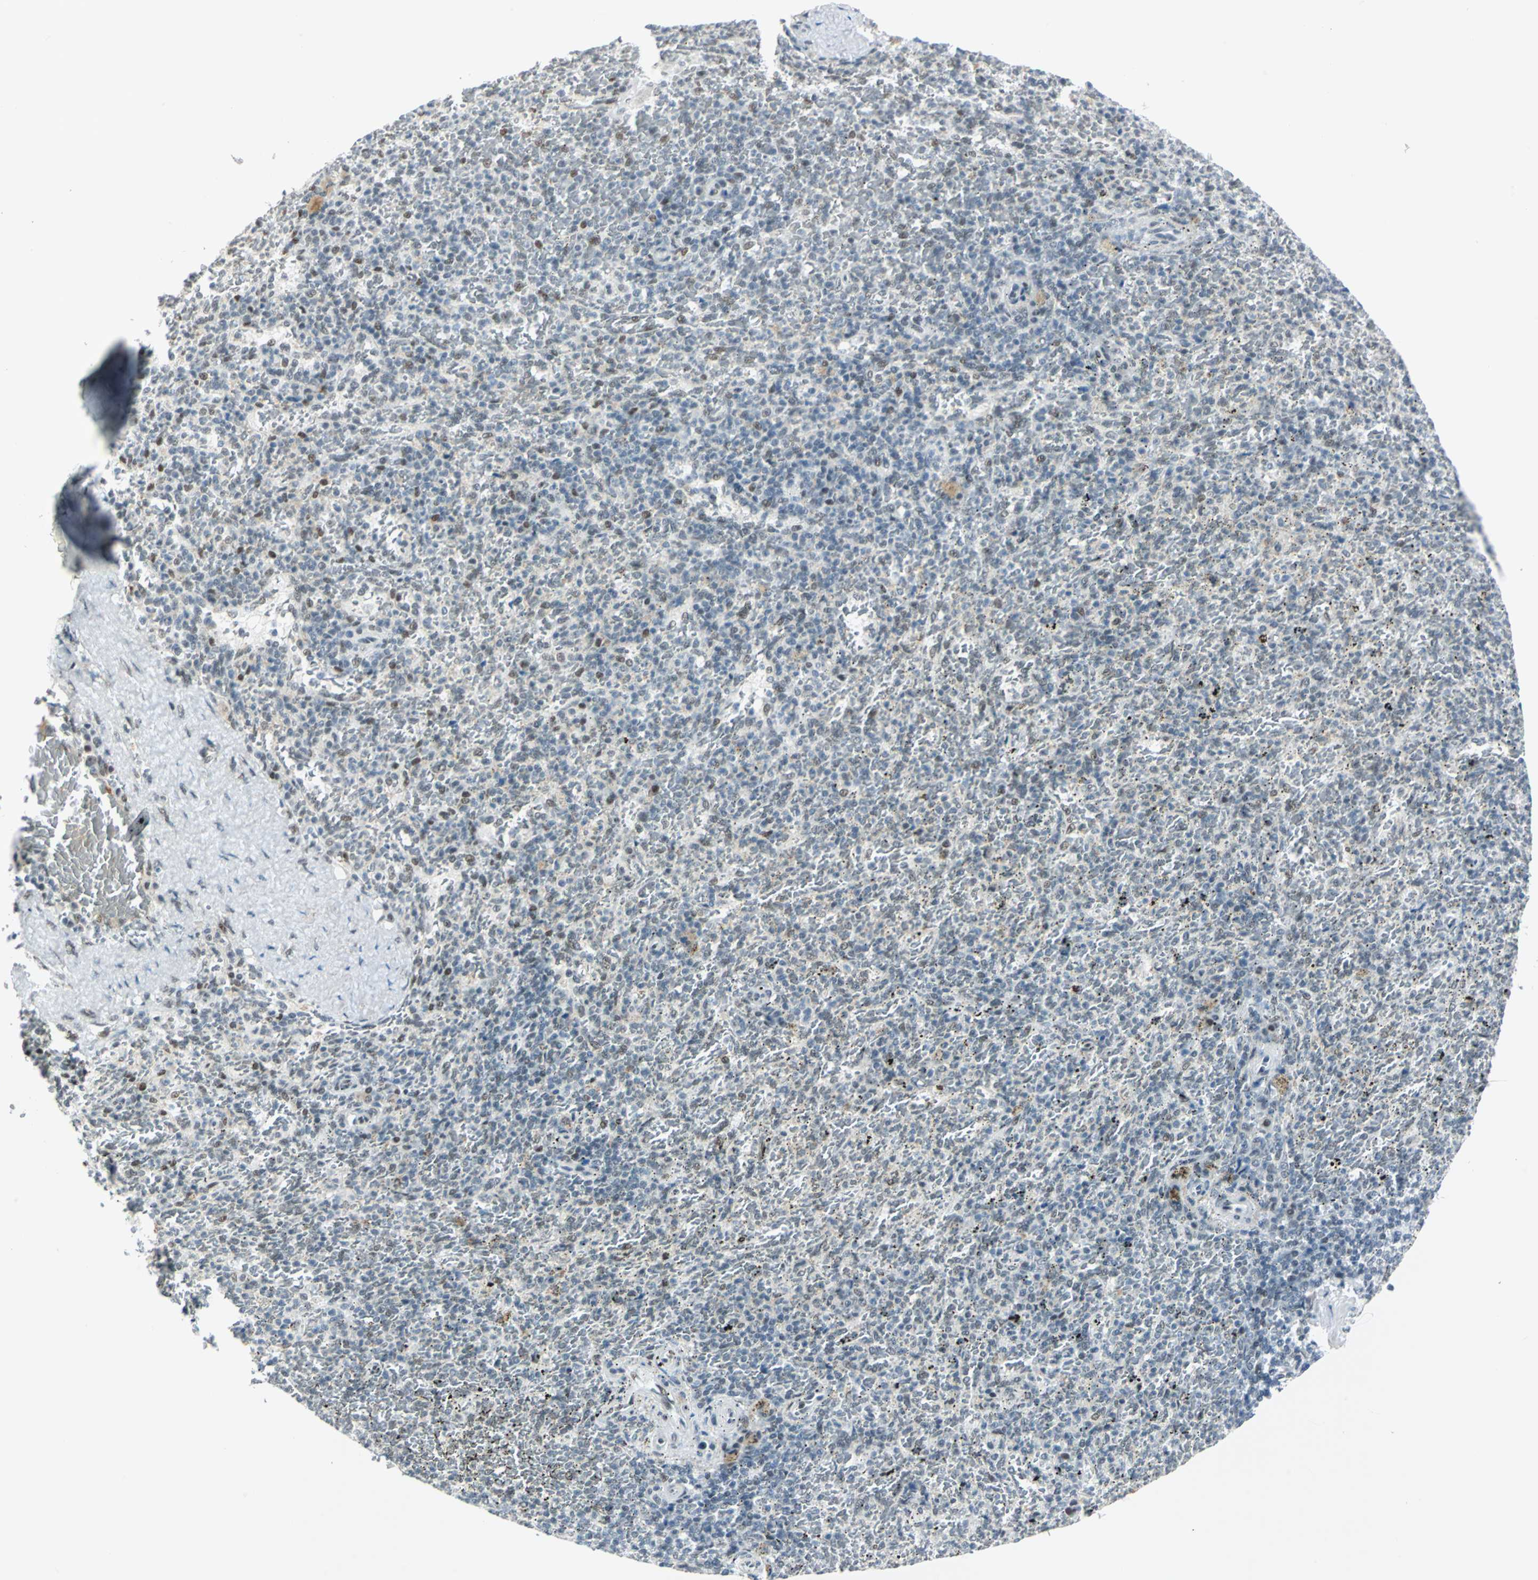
{"staining": {"intensity": "weak", "quantity": "<25%", "location": "nuclear"}, "tissue": "spleen", "cell_type": "Cells in red pulp", "image_type": "normal", "snomed": [{"axis": "morphology", "description": "Normal tissue, NOS"}, {"axis": "topography", "description": "Spleen"}], "caption": "Immunohistochemistry (IHC) of normal human spleen shows no expression in cells in red pulp.", "gene": "MTMR10", "patient": {"sex": "female", "age": 43}}